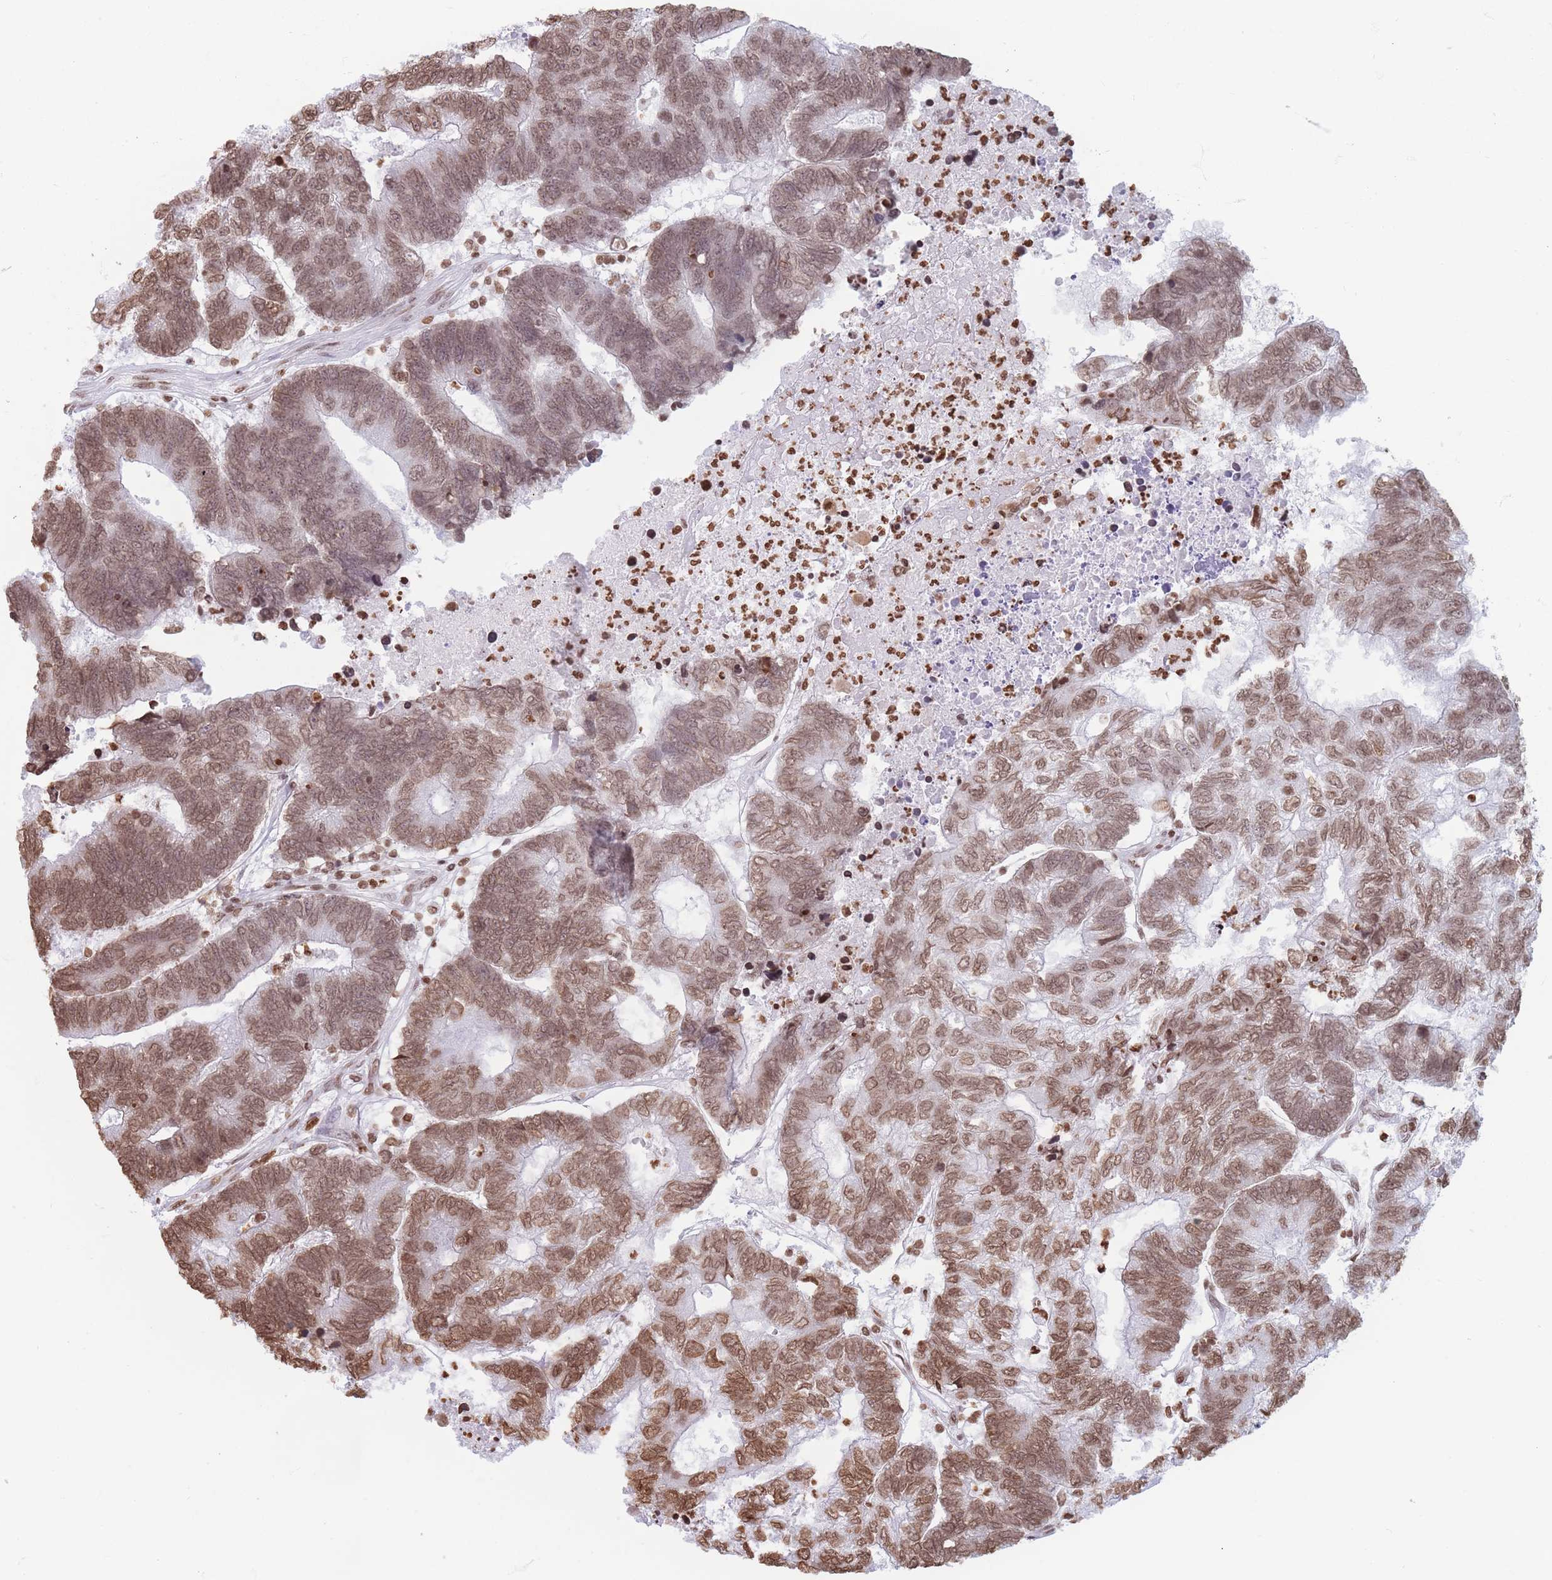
{"staining": {"intensity": "moderate", "quantity": ">75%", "location": "nuclear"}, "tissue": "colorectal cancer", "cell_type": "Tumor cells", "image_type": "cancer", "snomed": [{"axis": "morphology", "description": "Adenocarcinoma, NOS"}, {"axis": "topography", "description": "Colon"}], "caption": "Immunohistochemistry (DAB (3,3'-diaminobenzidine)) staining of human adenocarcinoma (colorectal) demonstrates moderate nuclear protein positivity in about >75% of tumor cells. The staining is performed using DAB (3,3'-diaminobenzidine) brown chromogen to label protein expression. The nuclei are counter-stained blue using hematoxylin.", "gene": "RYK", "patient": {"sex": "female", "age": 48}}